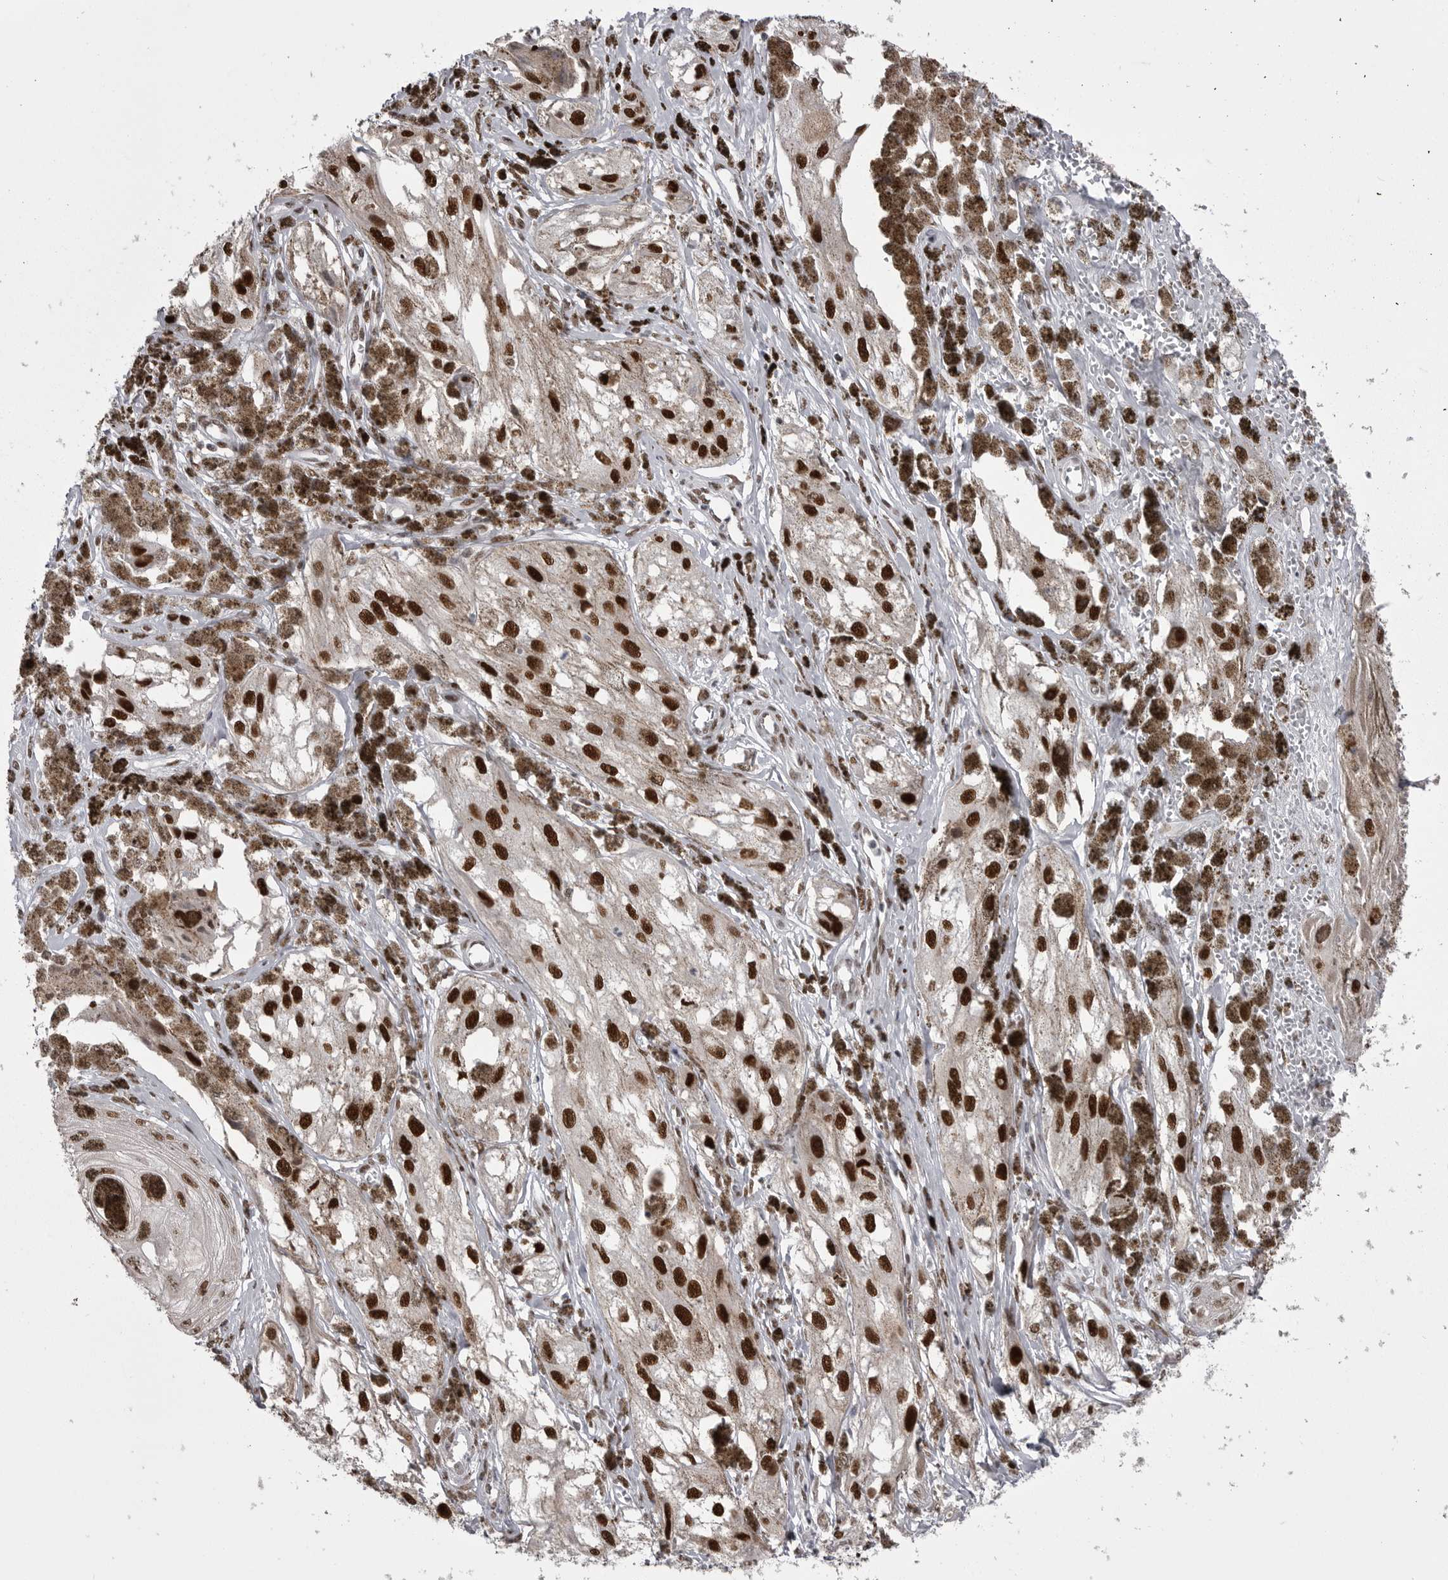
{"staining": {"intensity": "strong", "quantity": ">75%", "location": "nuclear"}, "tissue": "melanoma", "cell_type": "Tumor cells", "image_type": "cancer", "snomed": [{"axis": "morphology", "description": "Malignant melanoma, NOS"}, {"axis": "topography", "description": "Skin"}], "caption": "This image demonstrates malignant melanoma stained with immunohistochemistry (IHC) to label a protein in brown. The nuclear of tumor cells show strong positivity for the protein. Nuclei are counter-stained blue.", "gene": "MEPCE", "patient": {"sex": "male", "age": 88}}